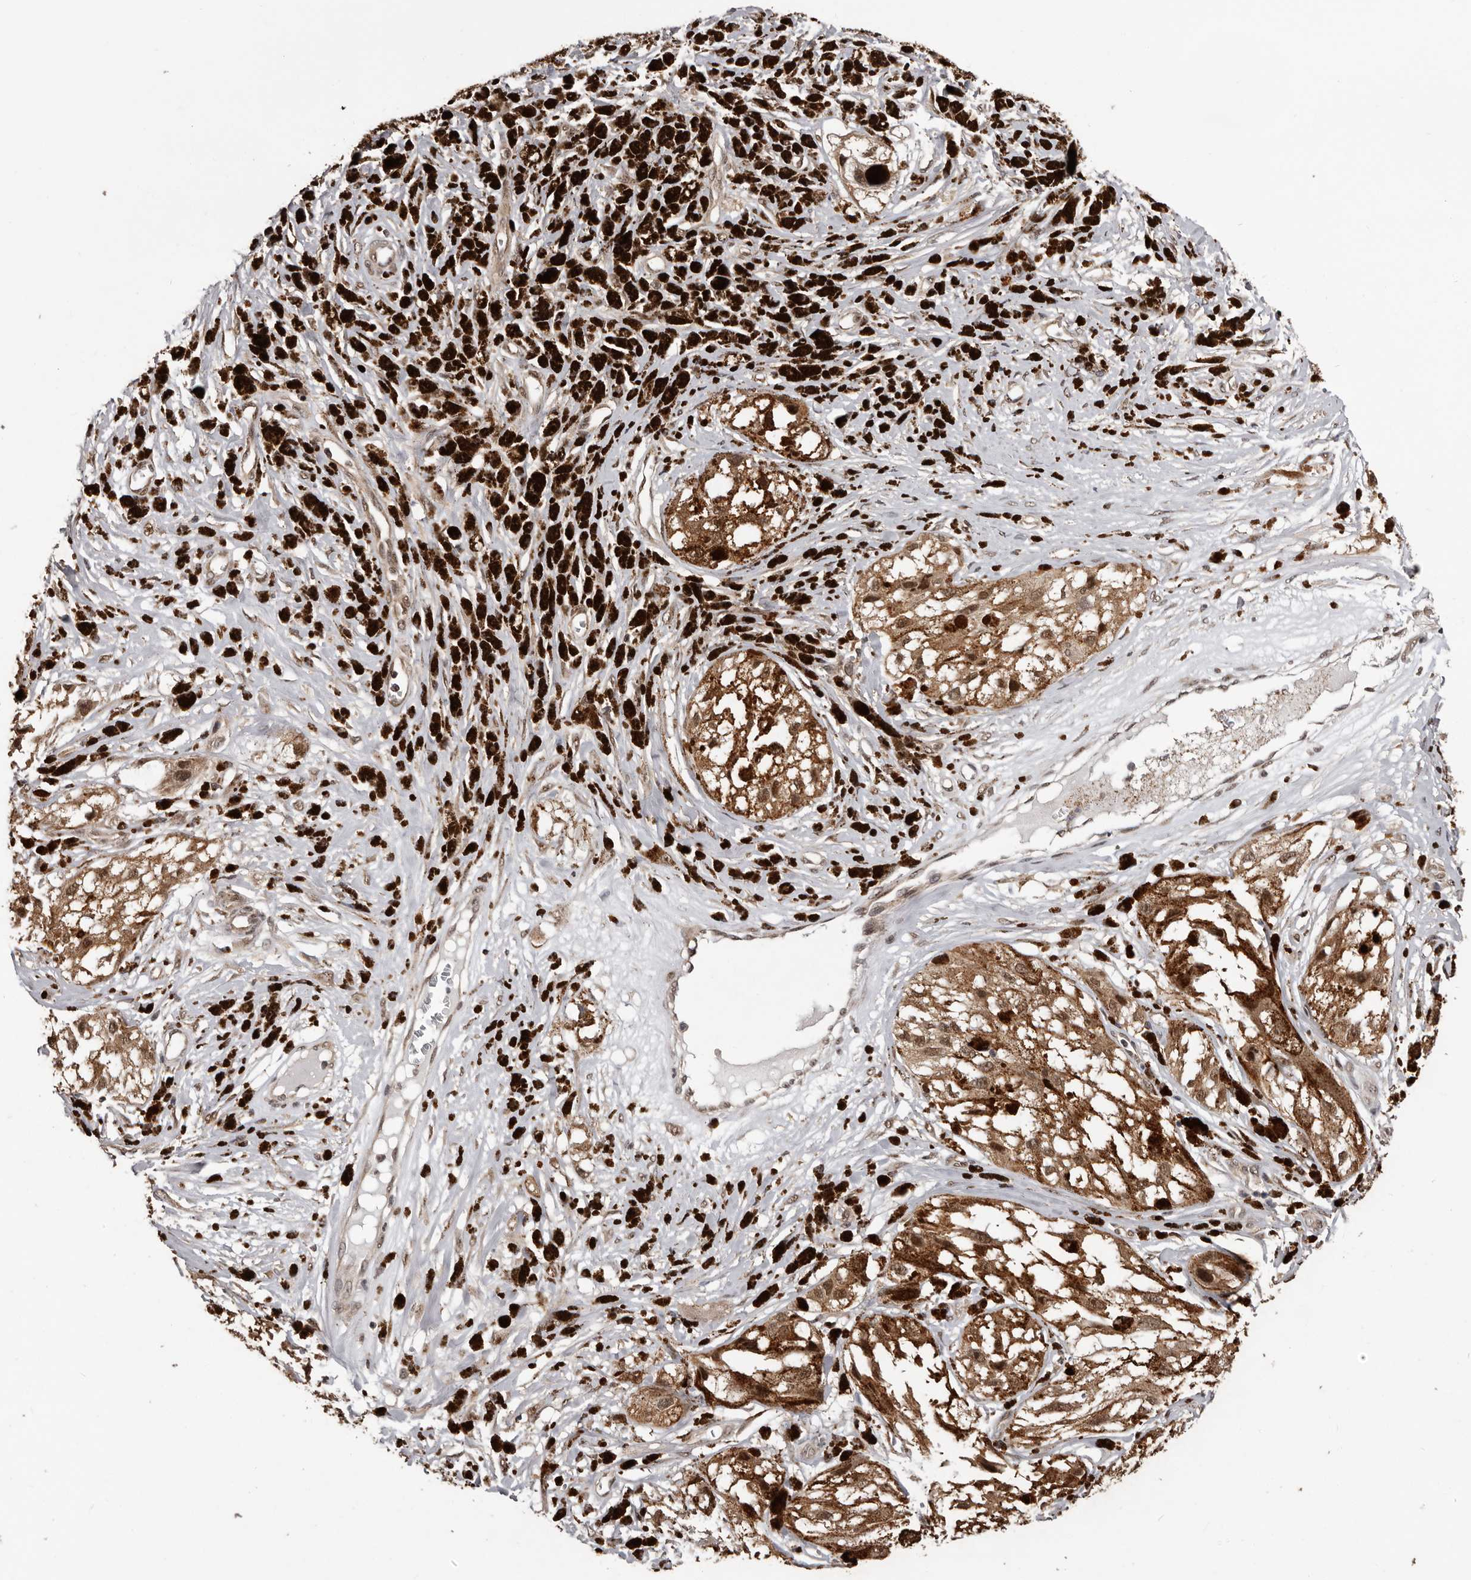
{"staining": {"intensity": "moderate", "quantity": ">75%", "location": "cytoplasmic/membranous"}, "tissue": "melanoma", "cell_type": "Tumor cells", "image_type": "cancer", "snomed": [{"axis": "morphology", "description": "Malignant melanoma, NOS"}, {"axis": "topography", "description": "Skin"}], "caption": "Melanoma stained with DAB (3,3'-diaminobenzidine) IHC exhibits medium levels of moderate cytoplasmic/membranous expression in approximately >75% of tumor cells.", "gene": "VPS37A", "patient": {"sex": "male", "age": 88}}